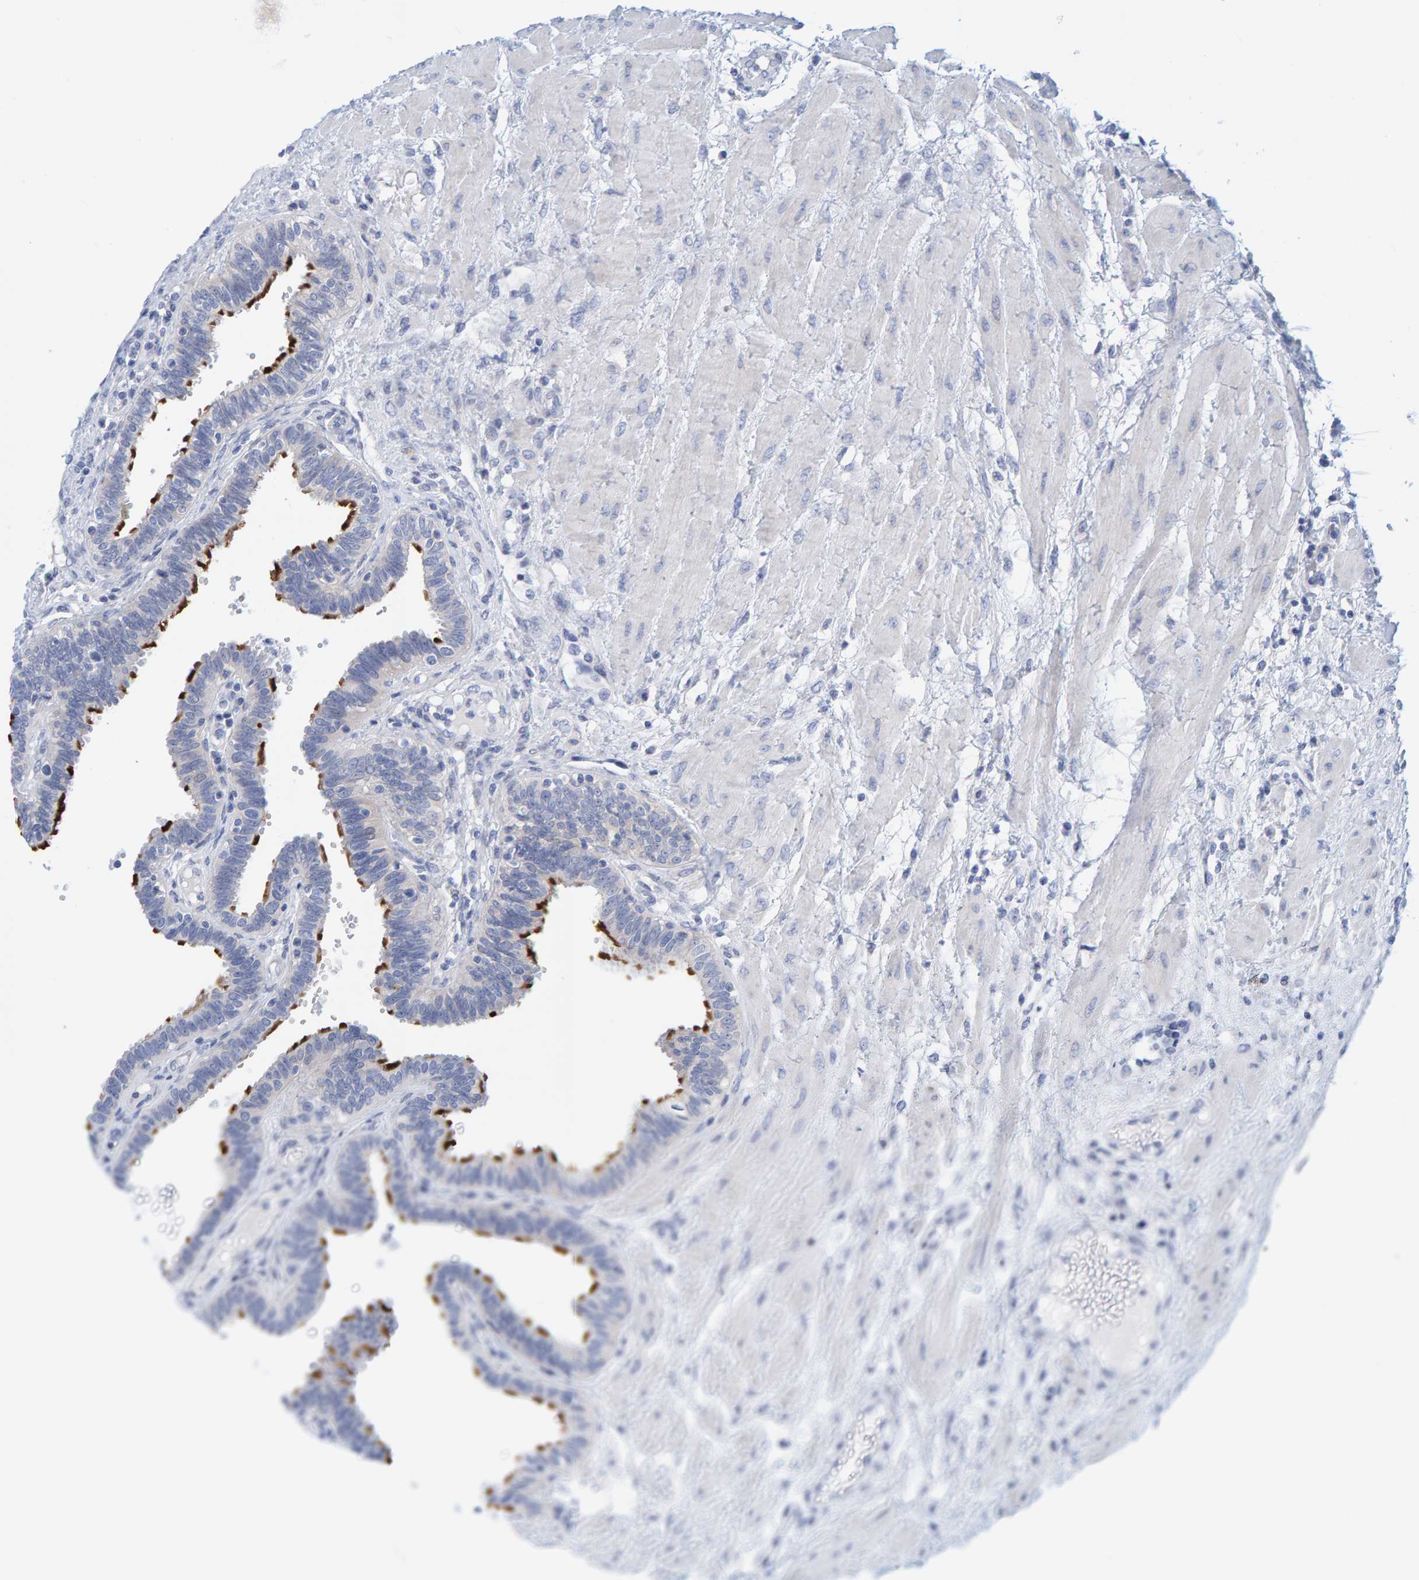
{"staining": {"intensity": "strong", "quantity": "25%-75%", "location": "cytoplasmic/membranous"}, "tissue": "fallopian tube", "cell_type": "Glandular cells", "image_type": "normal", "snomed": [{"axis": "morphology", "description": "Normal tissue, NOS"}, {"axis": "topography", "description": "Fallopian tube"}], "caption": "Fallopian tube stained with IHC exhibits strong cytoplasmic/membranous positivity in about 25%-75% of glandular cells. (DAB (3,3'-diaminobenzidine) IHC with brightfield microscopy, high magnification).", "gene": "KLHL11", "patient": {"sex": "female", "age": 32}}